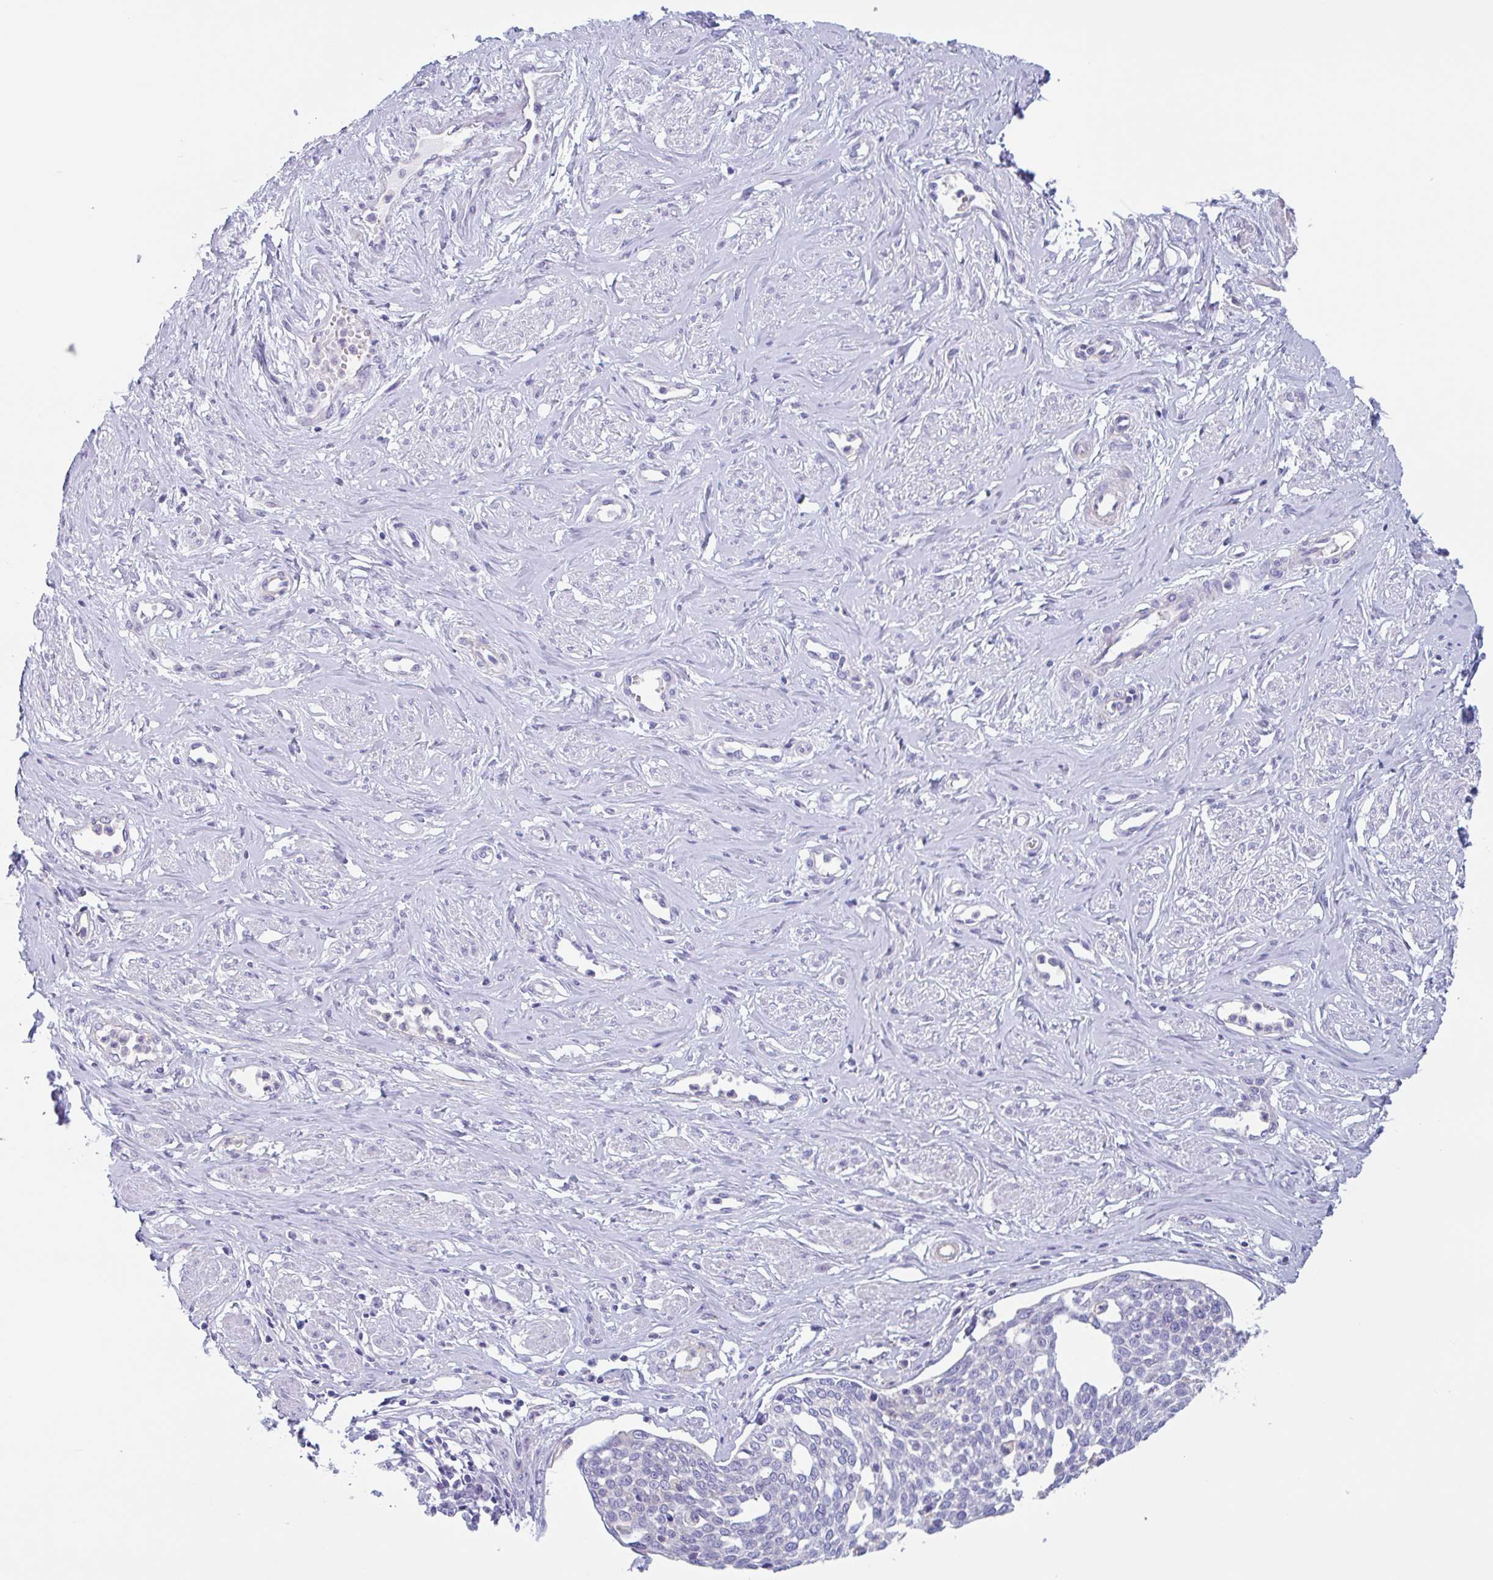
{"staining": {"intensity": "negative", "quantity": "none", "location": "none"}, "tissue": "cervical cancer", "cell_type": "Tumor cells", "image_type": "cancer", "snomed": [{"axis": "morphology", "description": "Squamous cell carcinoma, NOS"}, {"axis": "topography", "description": "Cervix"}], "caption": "Protein analysis of cervical cancer (squamous cell carcinoma) shows no significant staining in tumor cells.", "gene": "LENG9", "patient": {"sex": "female", "age": 34}}